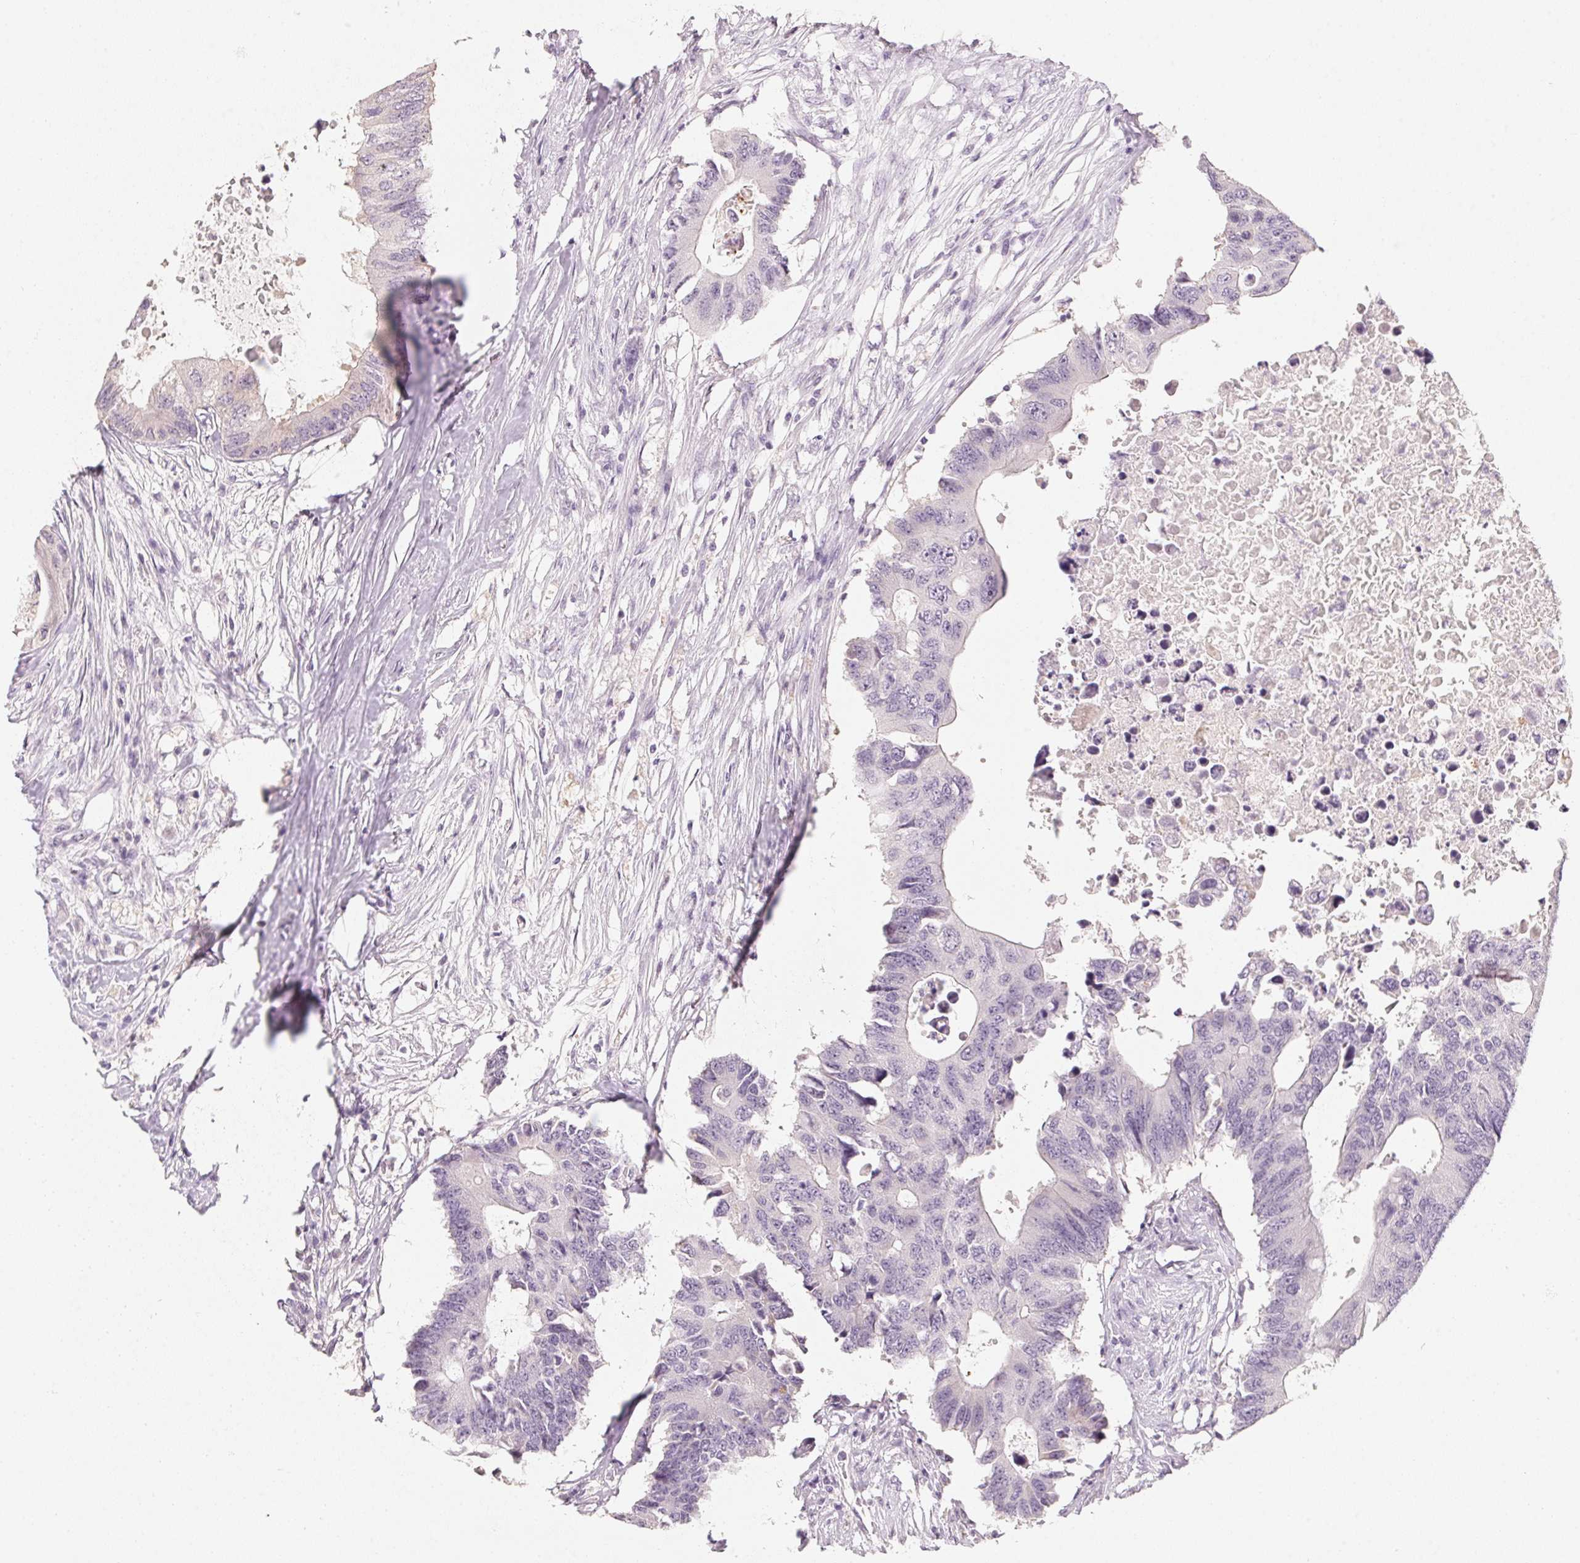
{"staining": {"intensity": "negative", "quantity": "none", "location": "none"}, "tissue": "colorectal cancer", "cell_type": "Tumor cells", "image_type": "cancer", "snomed": [{"axis": "morphology", "description": "Adenocarcinoma, NOS"}, {"axis": "topography", "description": "Colon"}], "caption": "The immunohistochemistry micrograph has no significant expression in tumor cells of colorectal cancer (adenocarcinoma) tissue.", "gene": "CAPZA3", "patient": {"sex": "male", "age": 71}}